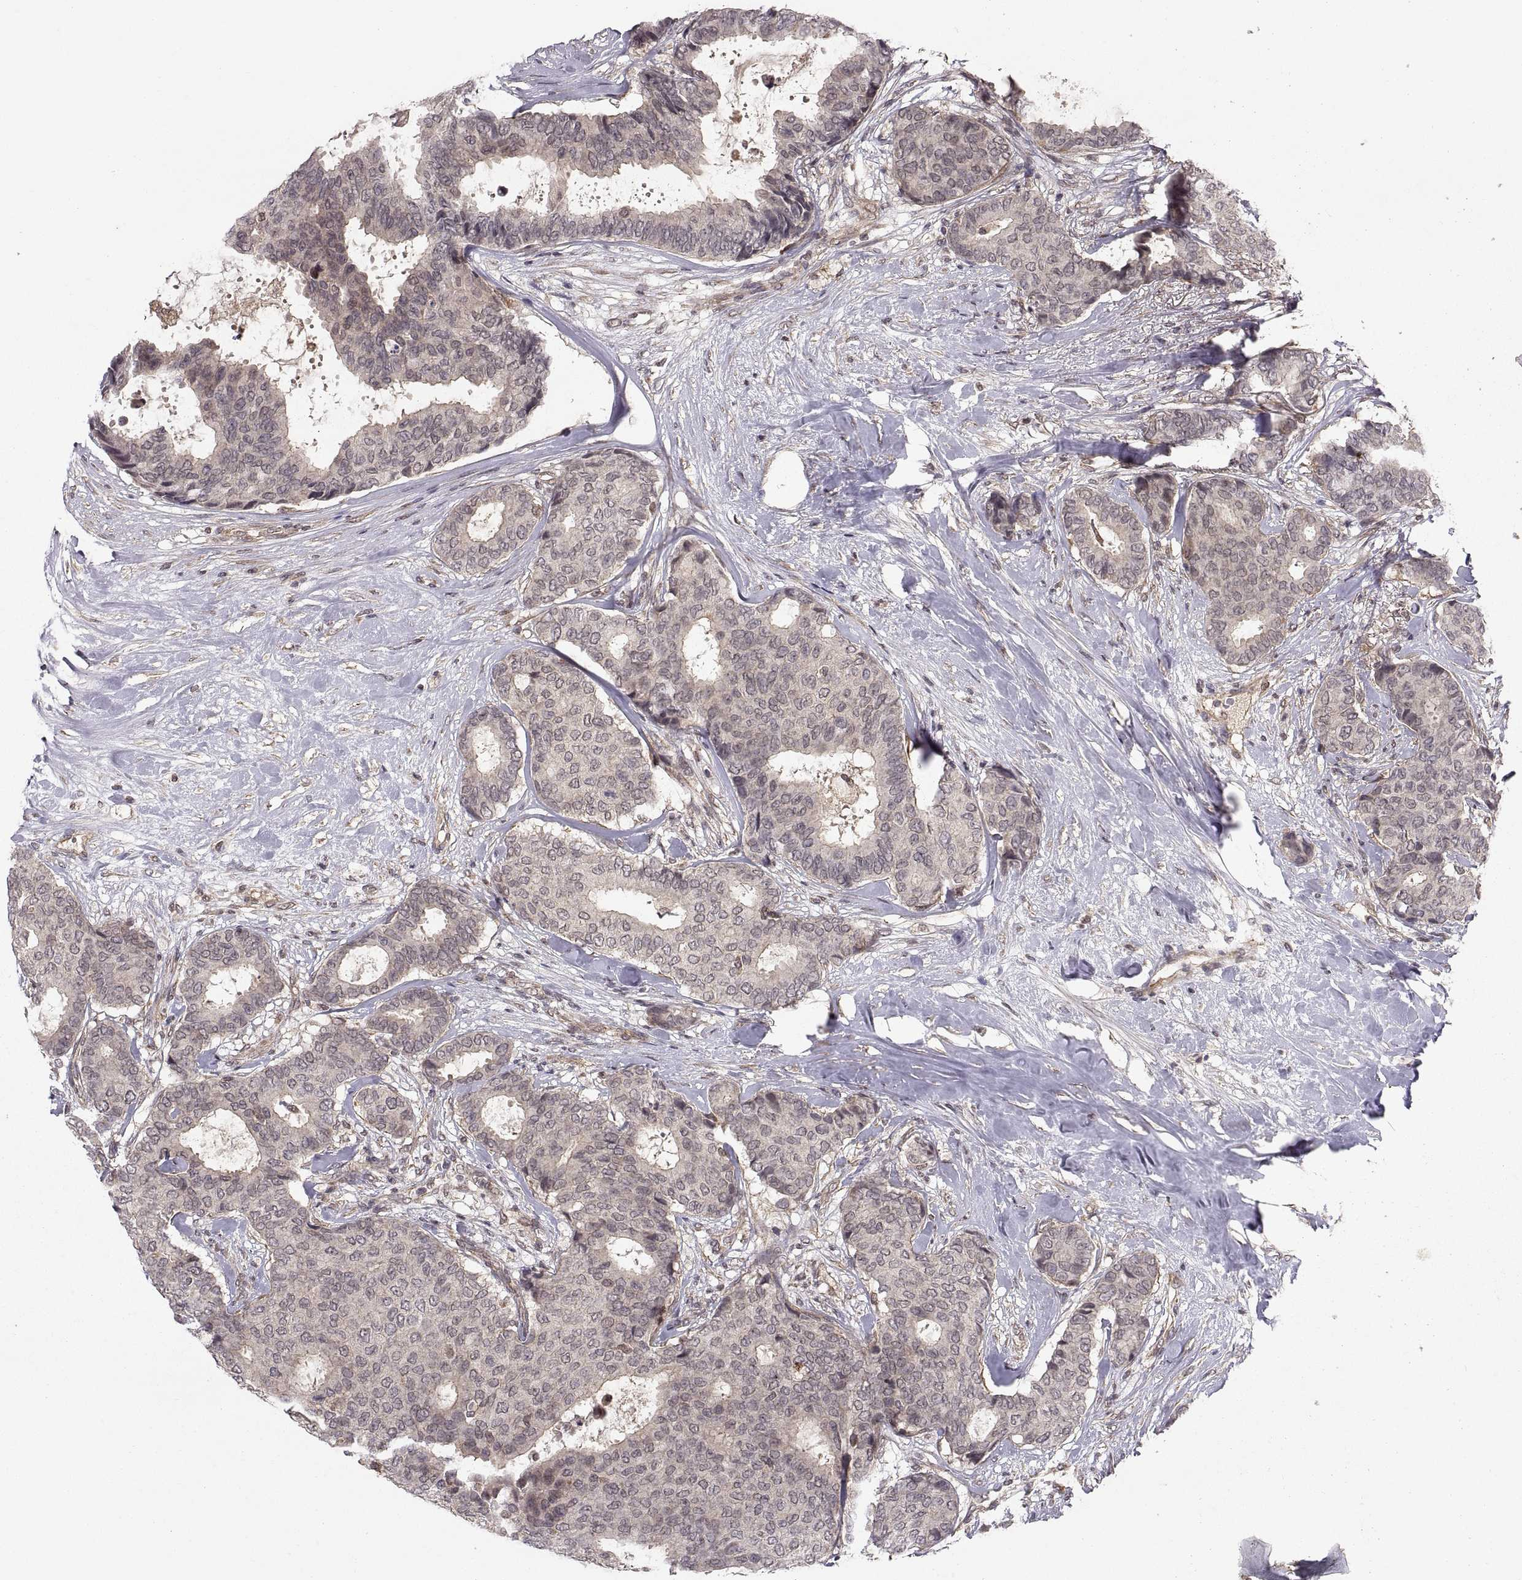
{"staining": {"intensity": "weak", "quantity": "<25%", "location": "cytoplasmic/membranous"}, "tissue": "breast cancer", "cell_type": "Tumor cells", "image_type": "cancer", "snomed": [{"axis": "morphology", "description": "Duct carcinoma"}, {"axis": "topography", "description": "Breast"}], "caption": "Immunohistochemistry (IHC) image of breast cancer (intraductal carcinoma) stained for a protein (brown), which displays no expression in tumor cells. Nuclei are stained in blue.", "gene": "ABL2", "patient": {"sex": "female", "age": 75}}